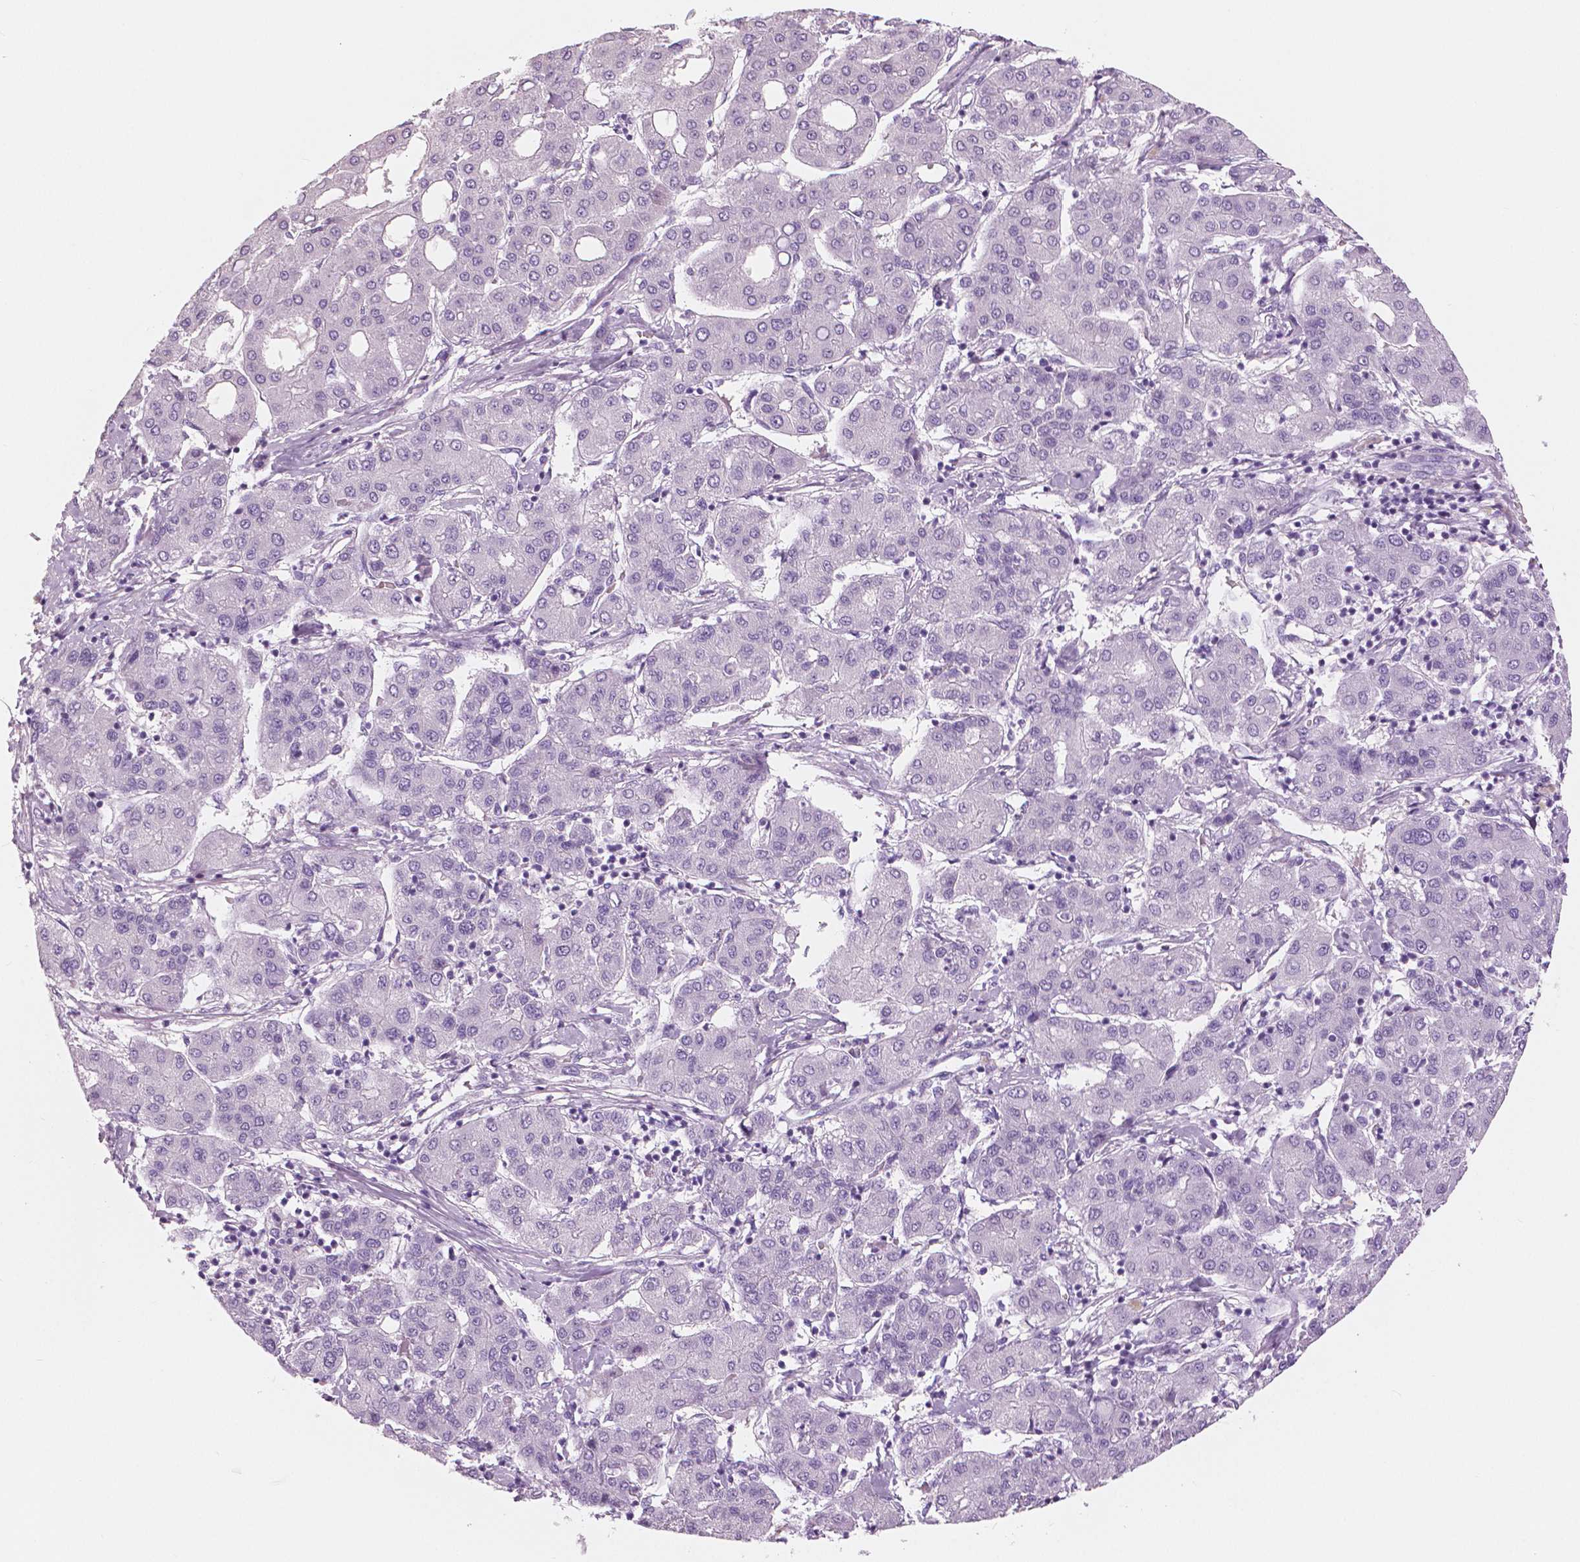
{"staining": {"intensity": "negative", "quantity": "none", "location": "none"}, "tissue": "liver cancer", "cell_type": "Tumor cells", "image_type": "cancer", "snomed": [{"axis": "morphology", "description": "Carcinoma, Hepatocellular, NOS"}, {"axis": "topography", "description": "Liver"}], "caption": "The immunohistochemistry (IHC) photomicrograph has no significant staining in tumor cells of liver hepatocellular carcinoma tissue. (DAB (3,3'-diaminobenzidine) immunohistochemistry (IHC) visualized using brightfield microscopy, high magnification).", "gene": "SLC24A1", "patient": {"sex": "male", "age": 65}}